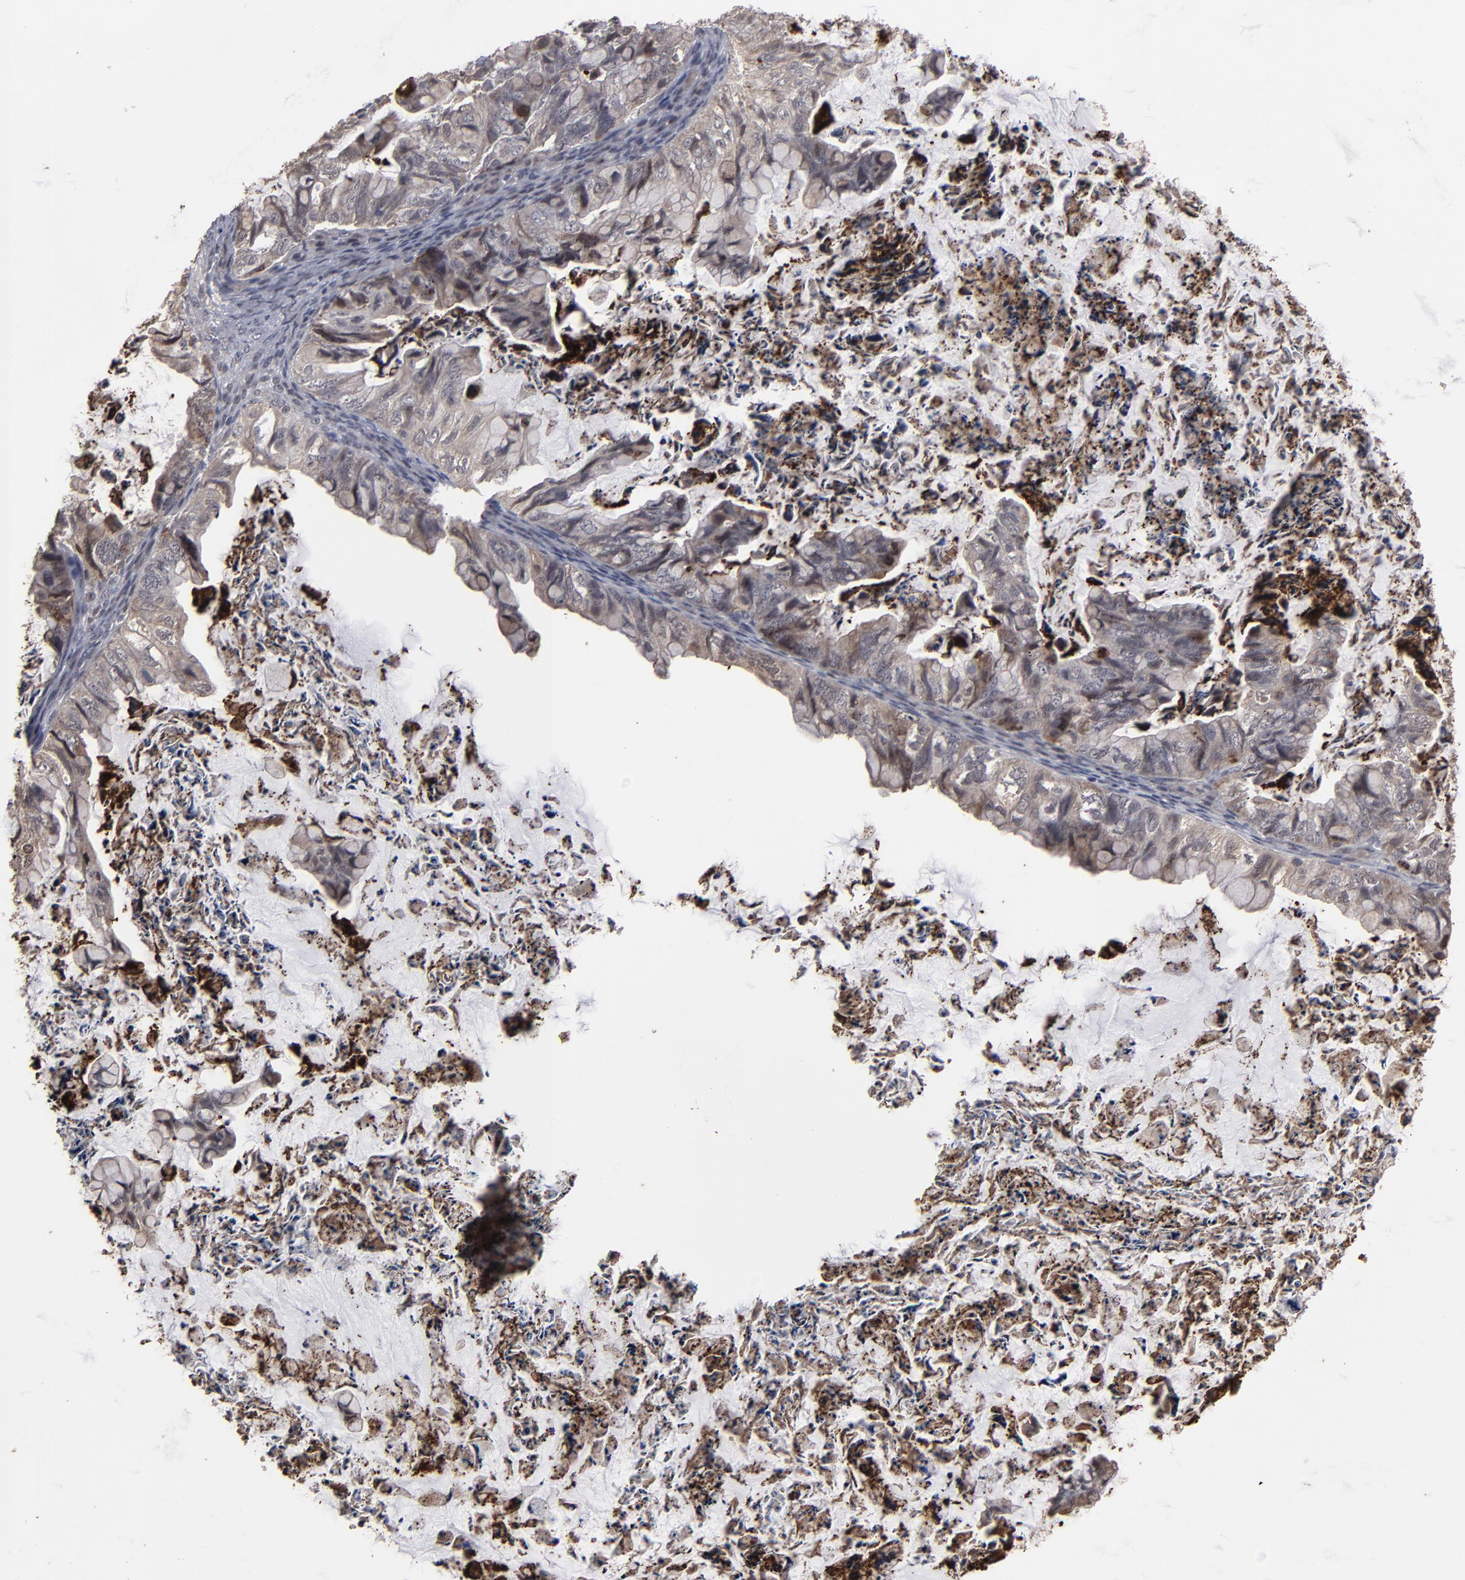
{"staining": {"intensity": "weak", "quantity": "25%-75%", "location": "cytoplasmic/membranous"}, "tissue": "ovarian cancer", "cell_type": "Tumor cells", "image_type": "cancer", "snomed": [{"axis": "morphology", "description": "Cystadenocarcinoma, mucinous, NOS"}, {"axis": "topography", "description": "Ovary"}], "caption": "The micrograph demonstrates immunohistochemical staining of ovarian mucinous cystadenocarcinoma. There is weak cytoplasmic/membranous staining is seen in approximately 25%-75% of tumor cells.", "gene": "SLC22A17", "patient": {"sex": "female", "age": 36}}